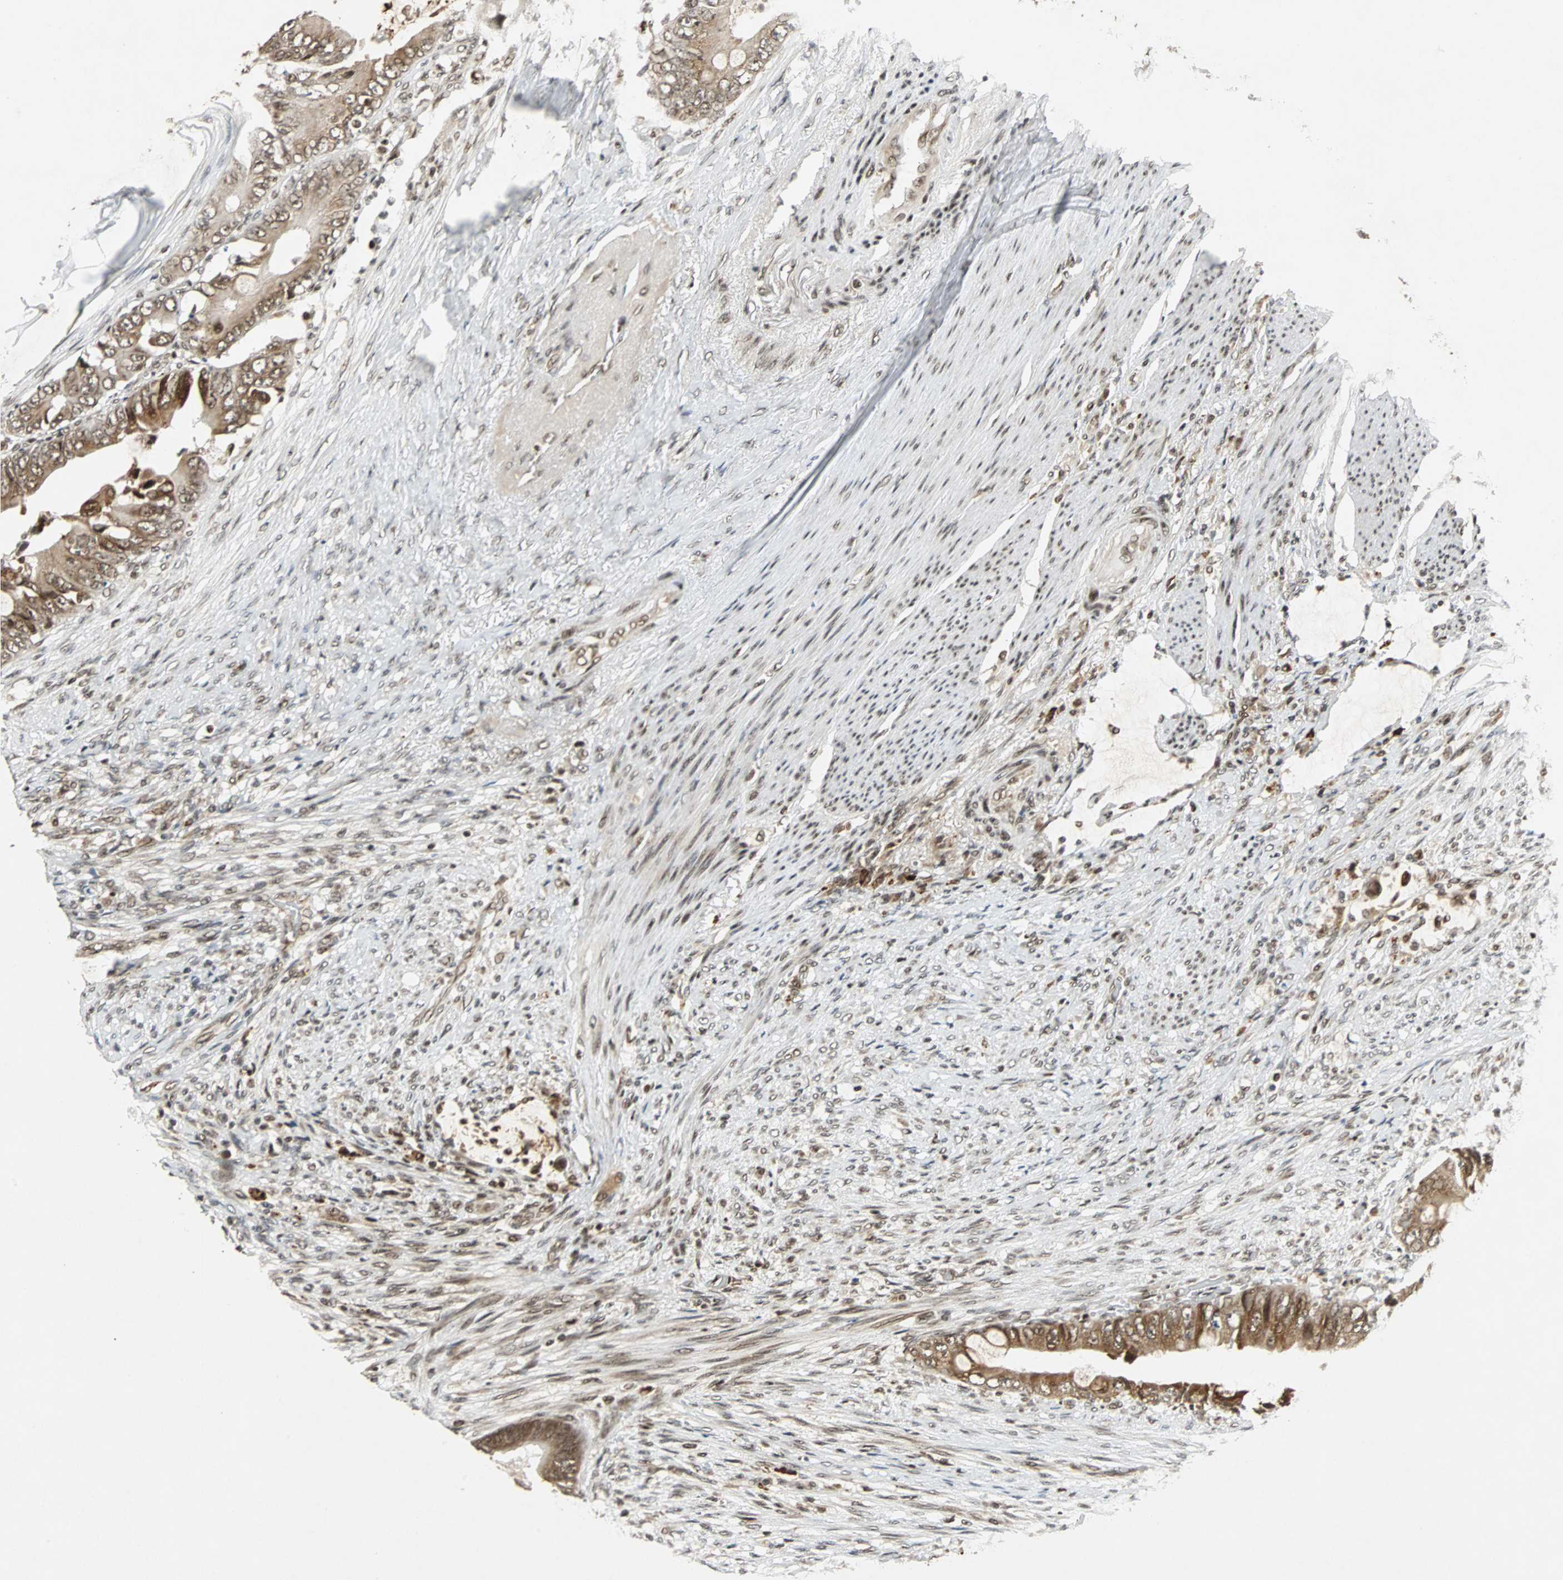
{"staining": {"intensity": "moderate", "quantity": ">75%", "location": "cytoplasmic/membranous,nuclear"}, "tissue": "colorectal cancer", "cell_type": "Tumor cells", "image_type": "cancer", "snomed": [{"axis": "morphology", "description": "Adenocarcinoma, NOS"}, {"axis": "topography", "description": "Rectum"}], "caption": "Immunohistochemistry (IHC) of colorectal cancer (adenocarcinoma) shows medium levels of moderate cytoplasmic/membranous and nuclear staining in approximately >75% of tumor cells.", "gene": "TAF5", "patient": {"sex": "female", "age": 77}}